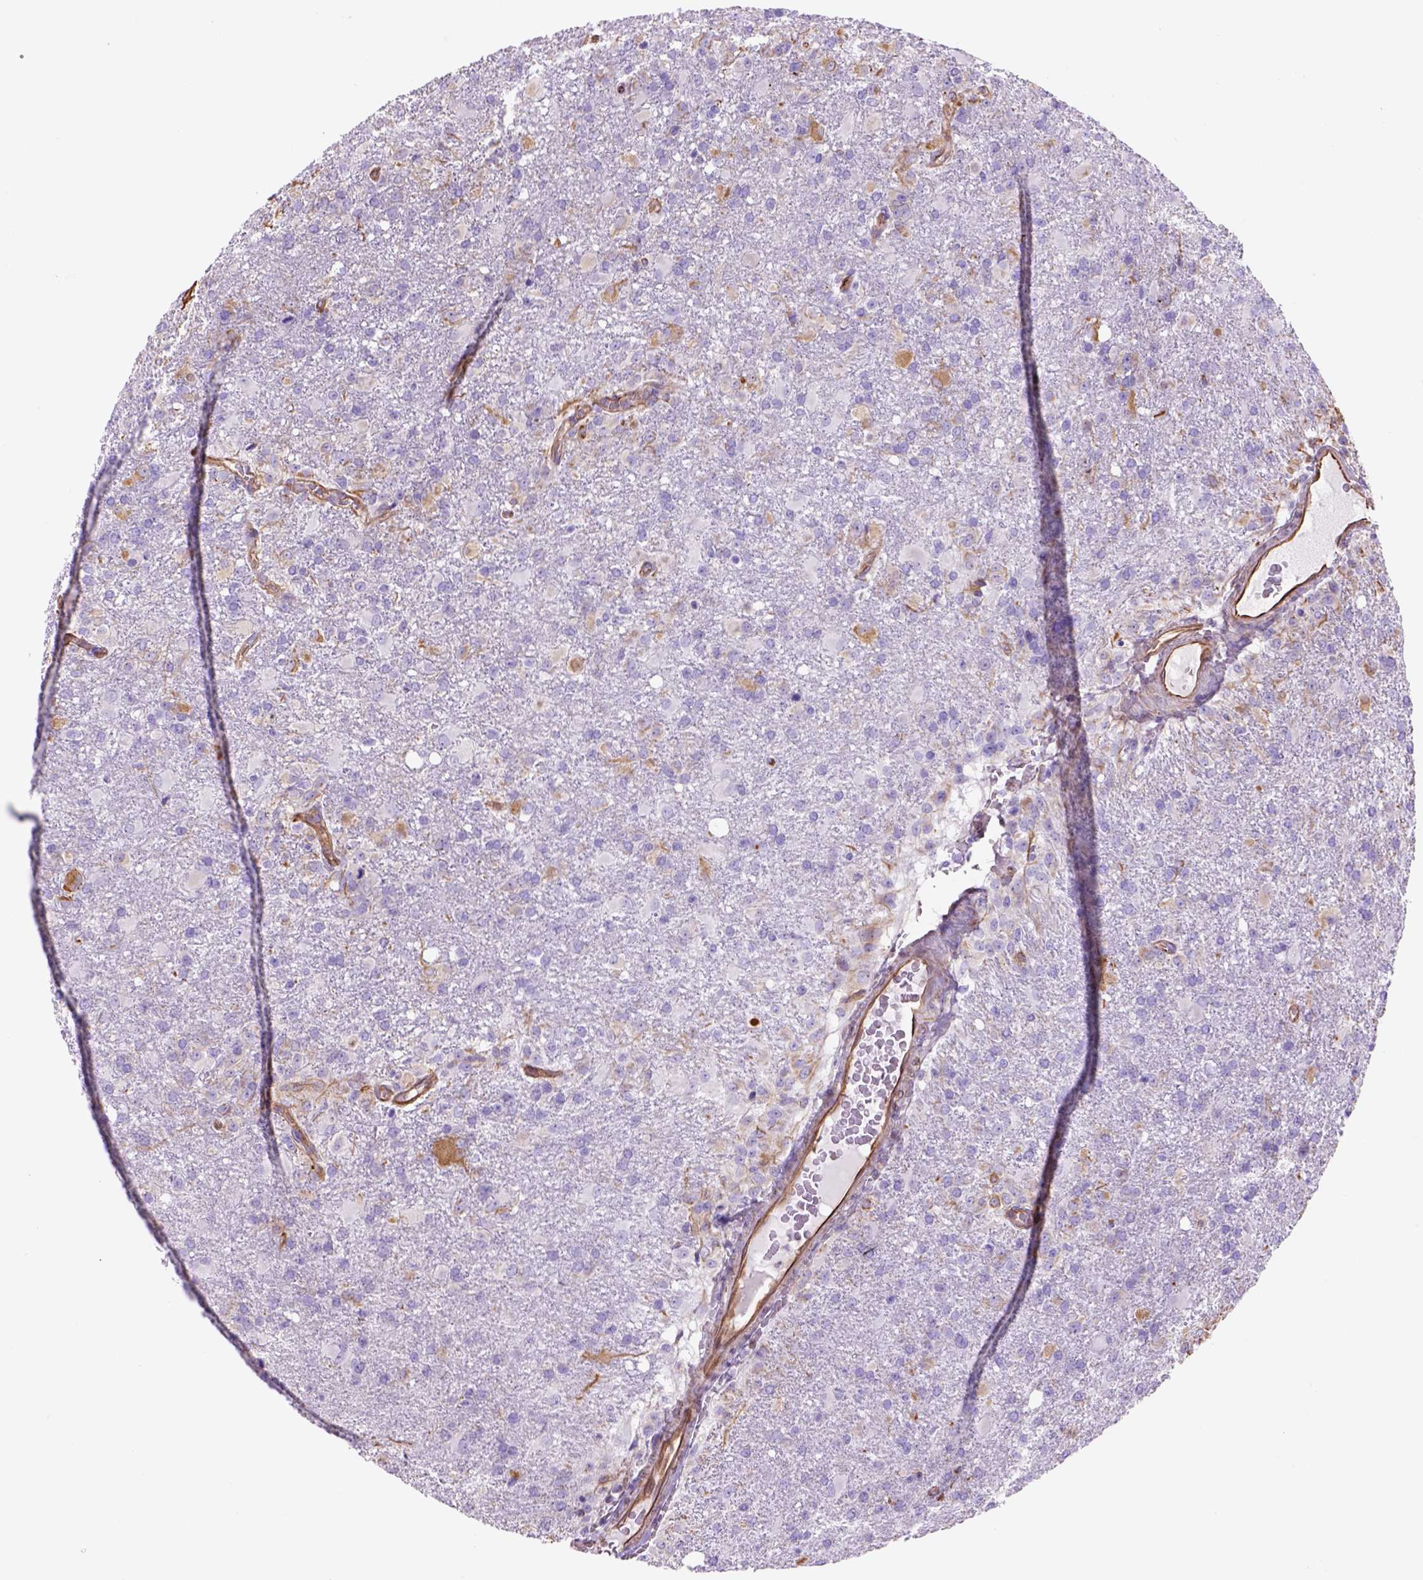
{"staining": {"intensity": "negative", "quantity": "none", "location": "none"}, "tissue": "glioma", "cell_type": "Tumor cells", "image_type": "cancer", "snomed": [{"axis": "morphology", "description": "Glioma, malignant, High grade"}, {"axis": "topography", "description": "Brain"}], "caption": "A high-resolution histopathology image shows immunohistochemistry (IHC) staining of glioma, which demonstrates no significant staining in tumor cells.", "gene": "ZZZ3", "patient": {"sex": "male", "age": 68}}